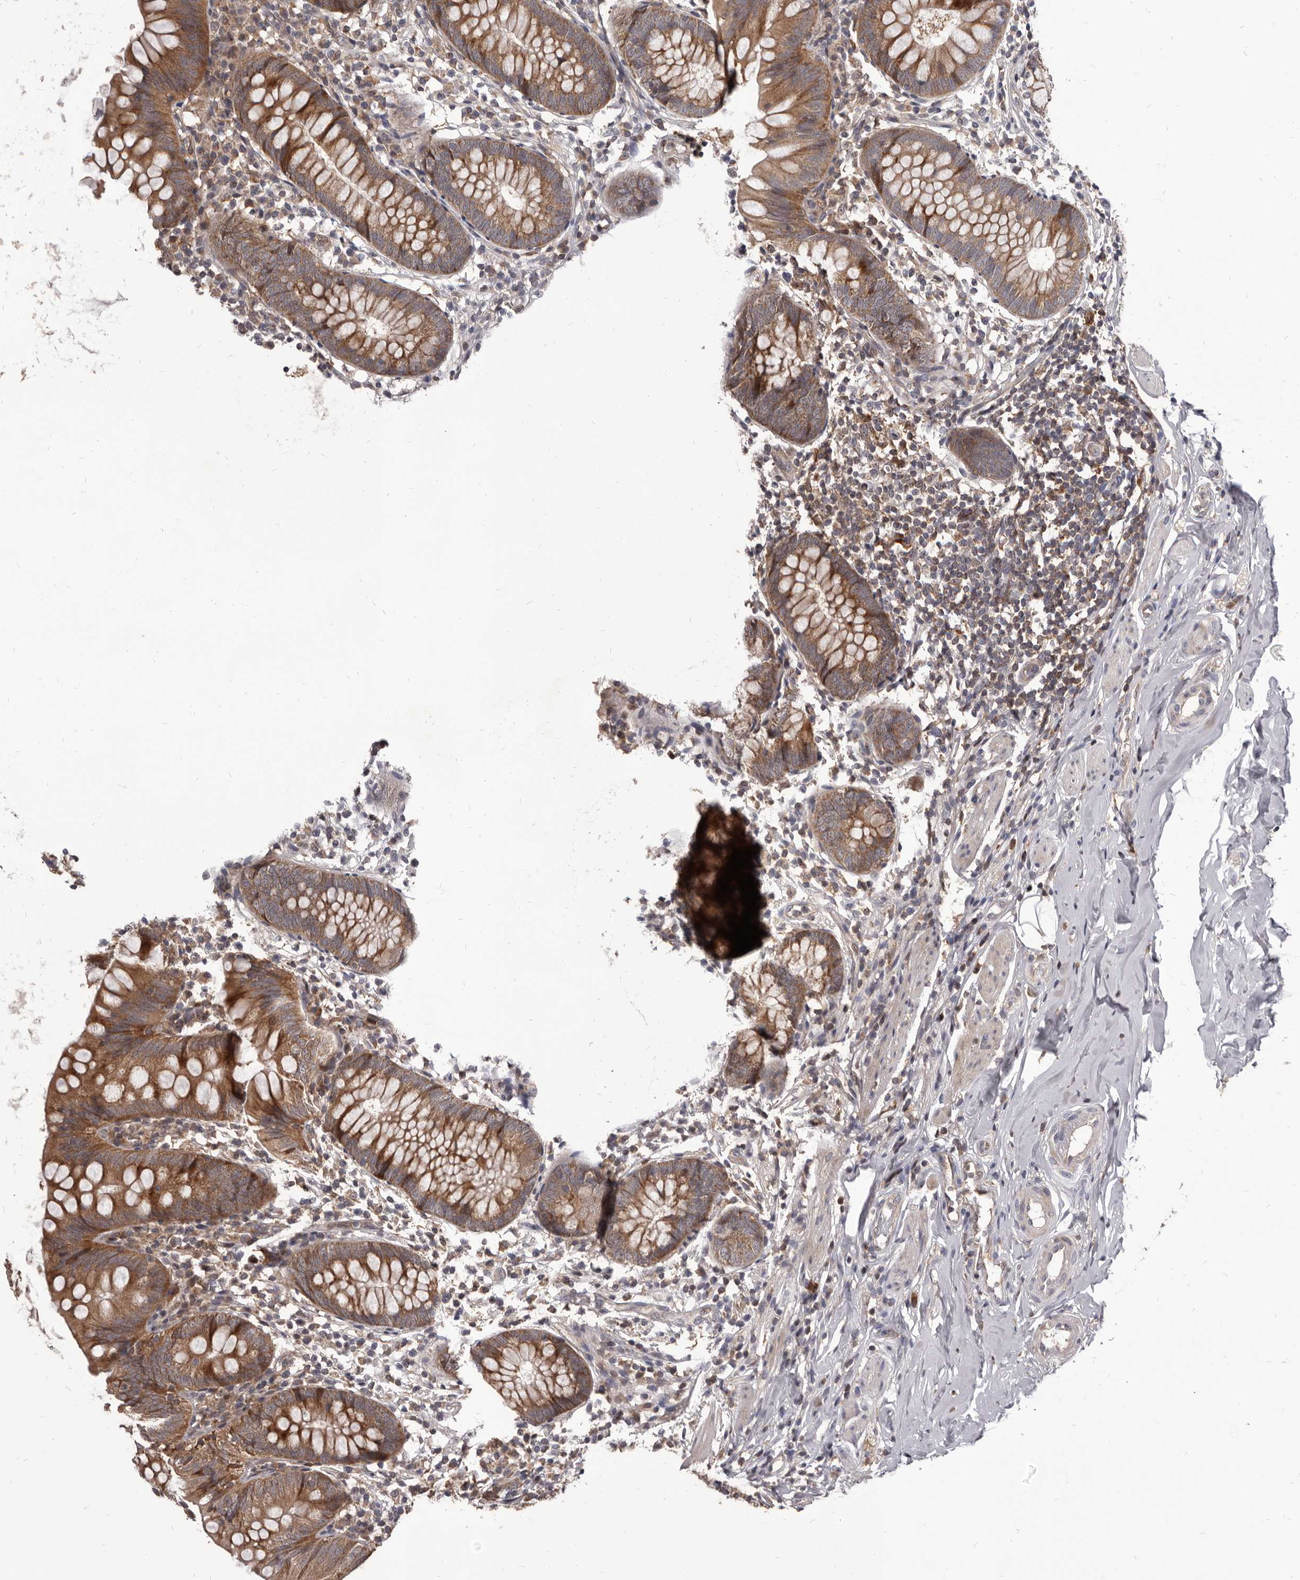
{"staining": {"intensity": "moderate", "quantity": ">75%", "location": "cytoplasmic/membranous"}, "tissue": "appendix", "cell_type": "Glandular cells", "image_type": "normal", "snomed": [{"axis": "morphology", "description": "Normal tissue, NOS"}, {"axis": "topography", "description": "Appendix"}], "caption": "Immunohistochemistry of normal appendix demonstrates medium levels of moderate cytoplasmic/membranous positivity in approximately >75% of glandular cells.", "gene": "MAP3K14", "patient": {"sex": "female", "age": 62}}